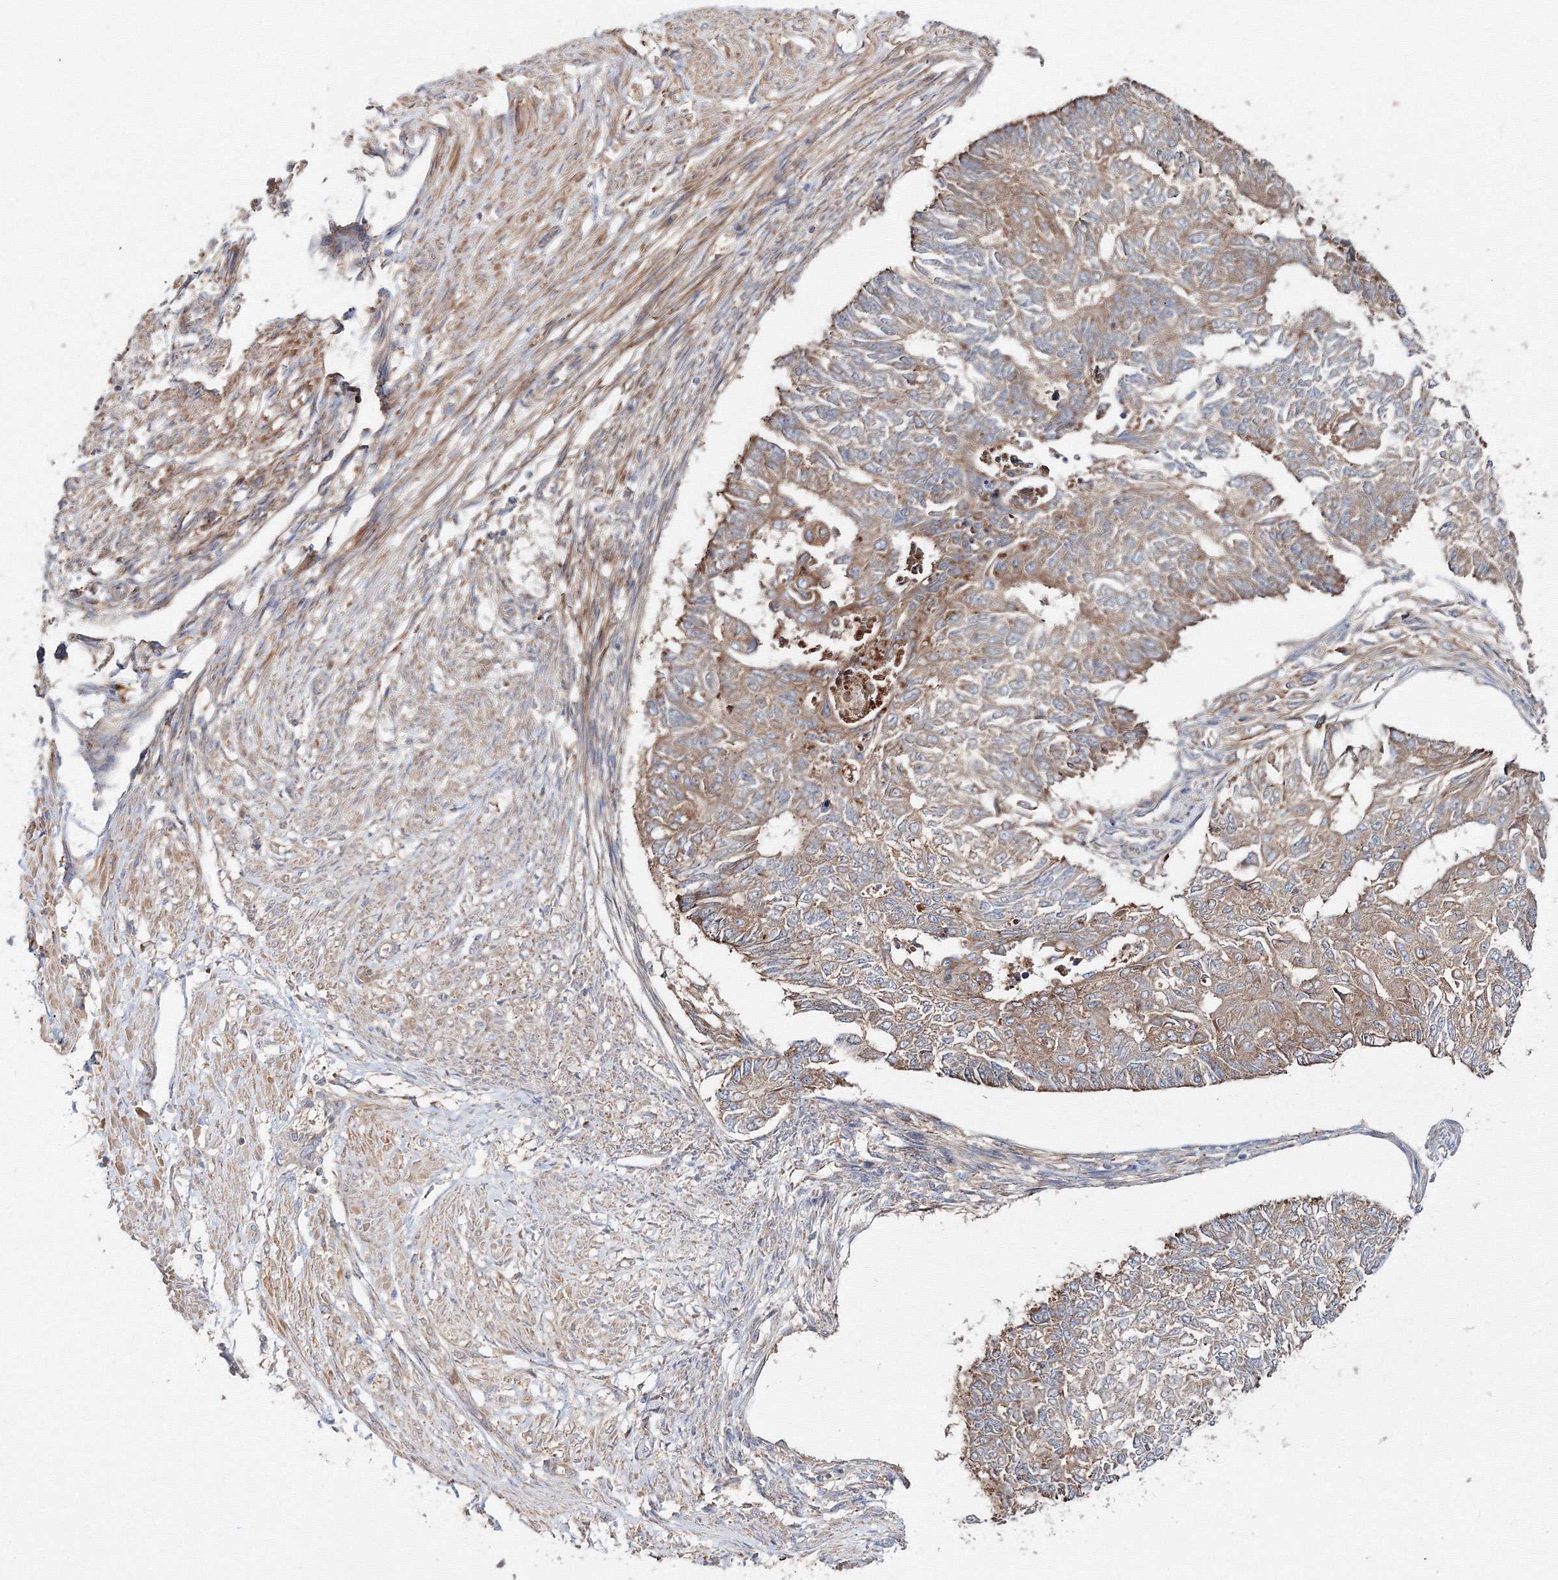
{"staining": {"intensity": "moderate", "quantity": "25%-75%", "location": "cytoplasmic/membranous"}, "tissue": "endometrial cancer", "cell_type": "Tumor cells", "image_type": "cancer", "snomed": [{"axis": "morphology", "description": "Adenocarcinoma, NOS"}, {"axis": "topography", "description": "Endometrium"}], "caption": "Immunohistochemistry (IHC) image of neoplastic tissue: adenocarcinoma (endometrial) stained using IHC reveals medium levels of moderate protein expression localized specifically in the cytoplasmic/membranous of tumor cells, appearing as a cytoplasmic/membranous brown color.", "gene": "DDO", "patient": {"sex": "female", "age": 32}}